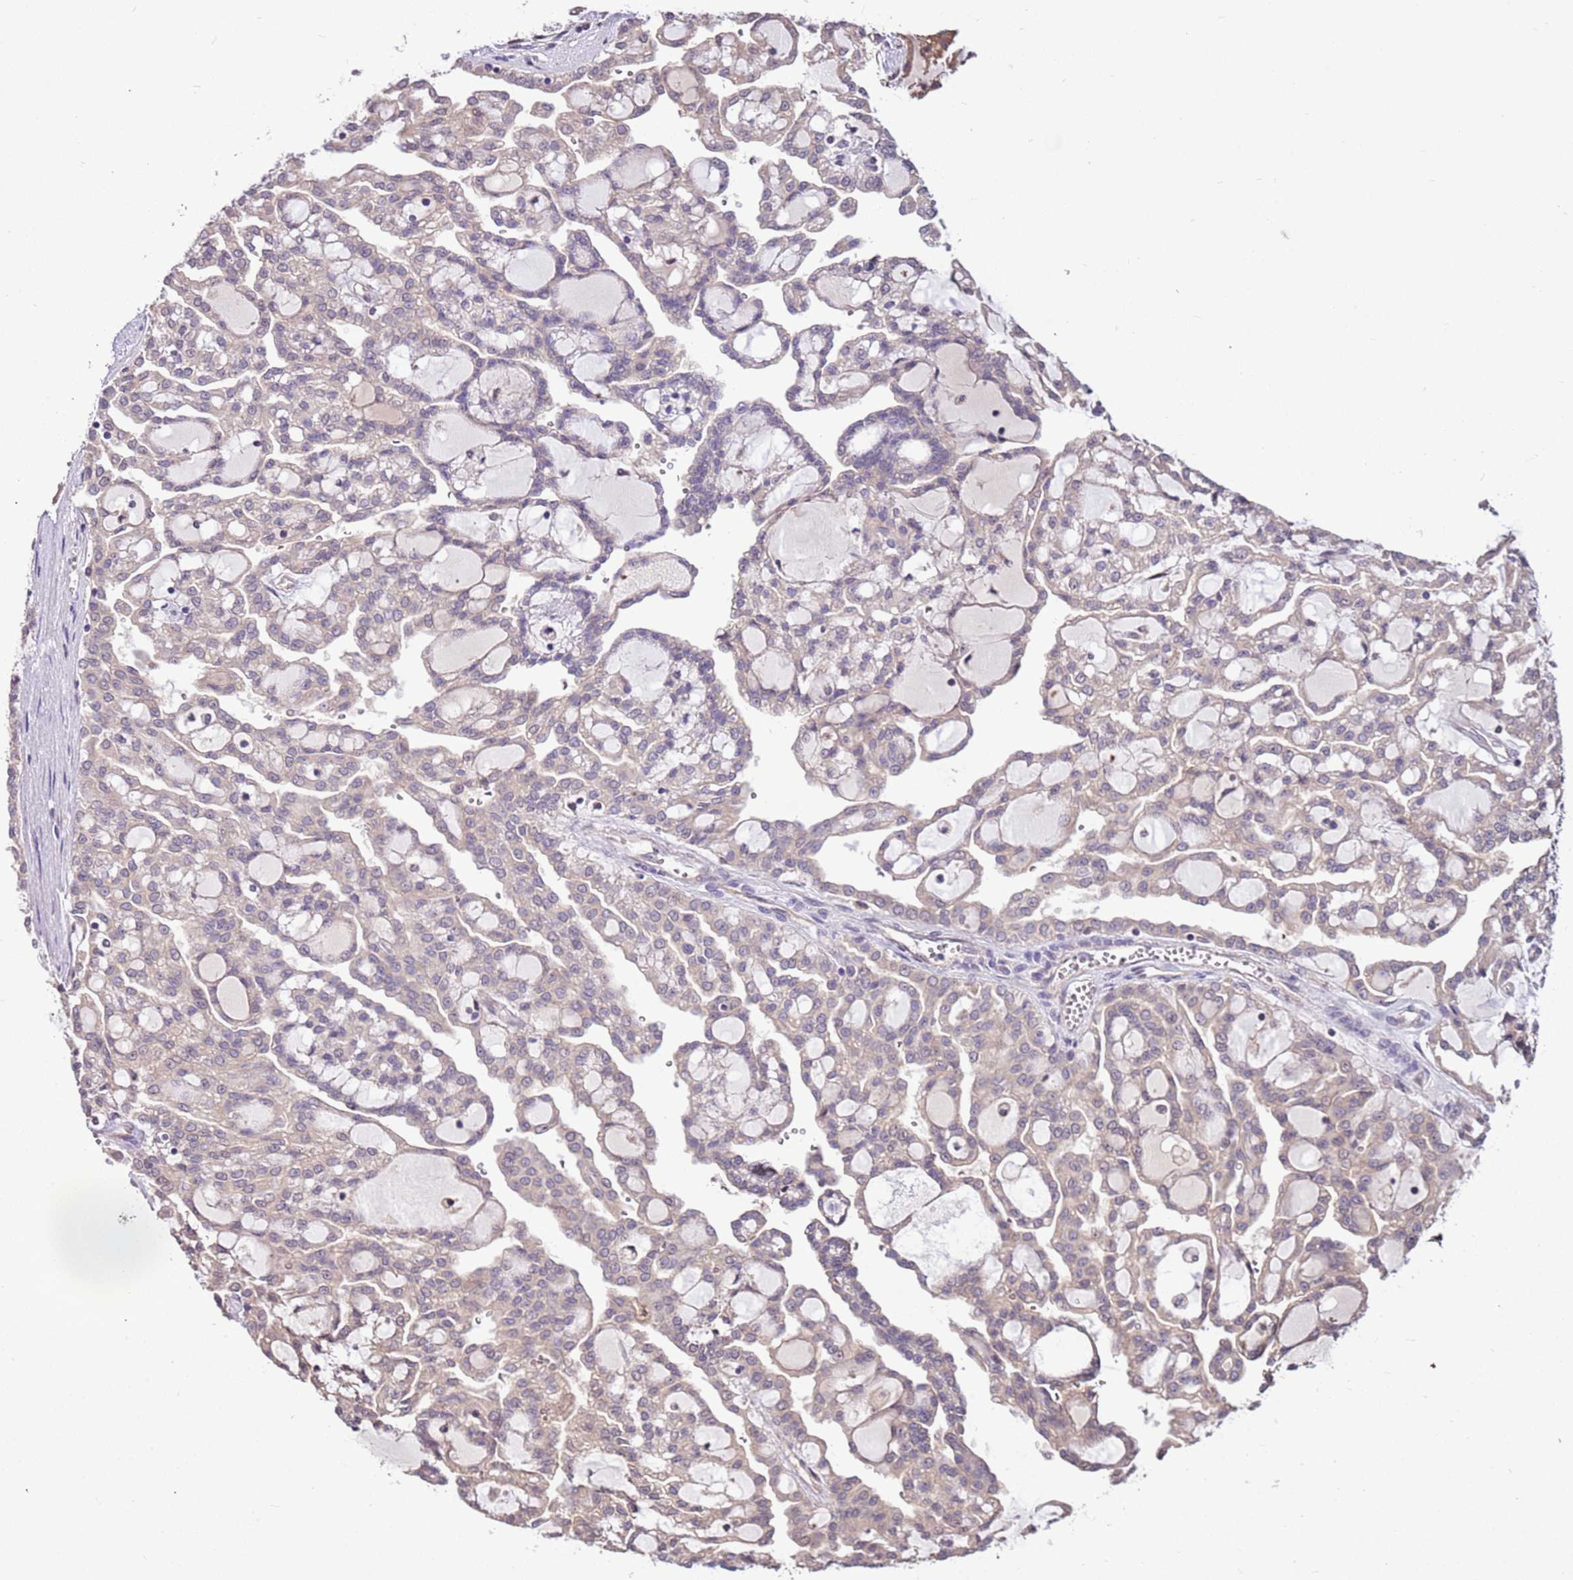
{"staining": {"intensity": "weak", "quantity": "25%-75%", "location": "cytoplasmic/membranous"}, "tissue": "renal cancer", "cell_type": "Tumor cells", "image_type": "cancer", "snomed": [{"axis": "morphology", "description": "Adenocarcinoma, NOS"}, {"axis": "topography", "description": "Kidney"}], "caption": "Immunohistochemical staining of renal cancer displays low levels of weak cytoplasmic/membranous protein expression in approximately 25%-75% of tumor cells.", "gene": "BBS5", "patient": {"sex": "male", "age": 63}}